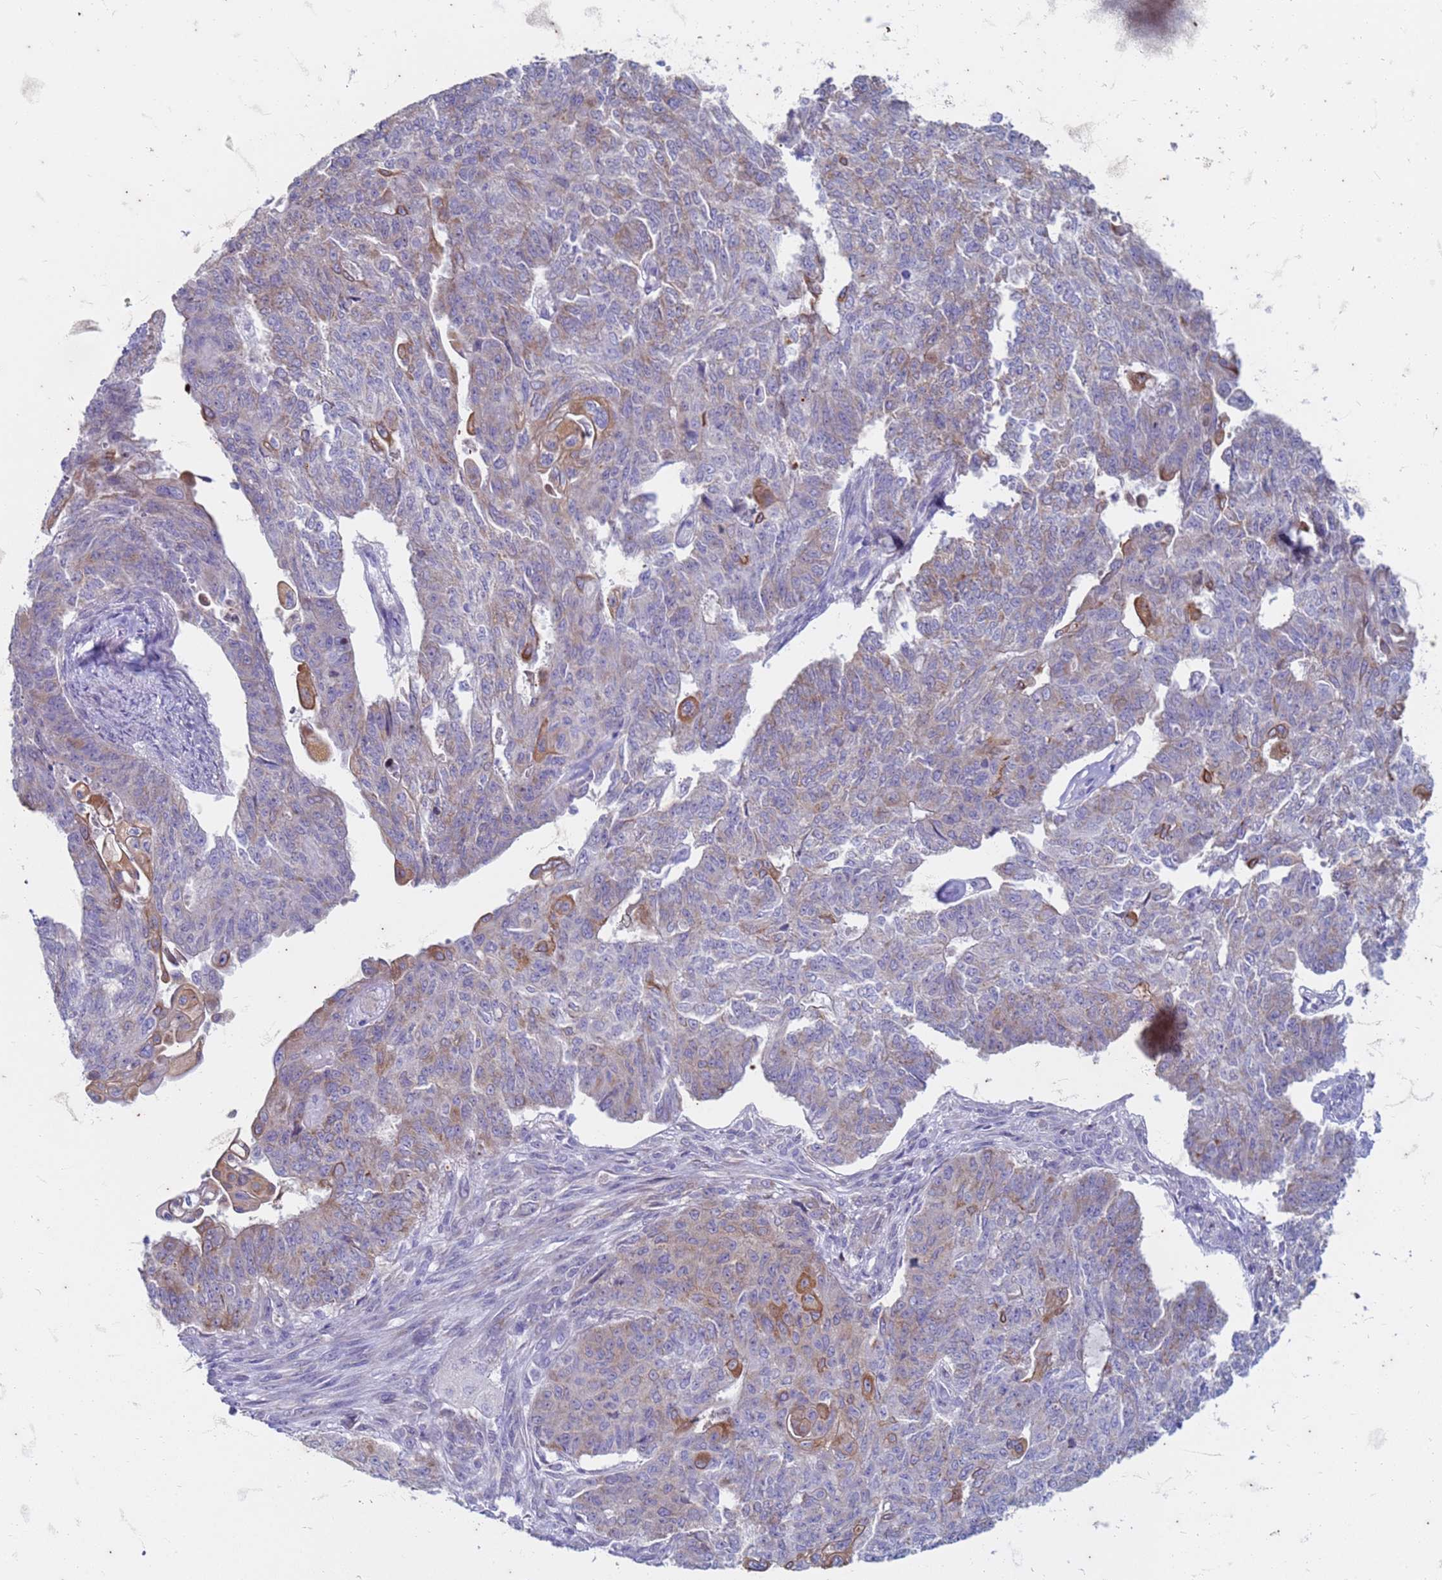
{"staining": {"intensity": "moderate", "quantity": "<25%", "location": "cytoplasmic/membranous"}, "tissue": "endometrial cancer", "cell_type": "Tumor cells", "image_type": "cancer", "snomed": [{"axis": "morphology", "description": "Adenocarcinoma, NOS"}, {"axis": "topography", "description": "Endometrium"}], "caption": "Immunohistochemistry (IHC) of human endometrial adenocarcinoma demonstrates low levels of moderate cytoplasmic/membranous positivity in about <25% of tumor cells.", "gene": "SUCO", "patient": {"sex": "female", "age": 32}}